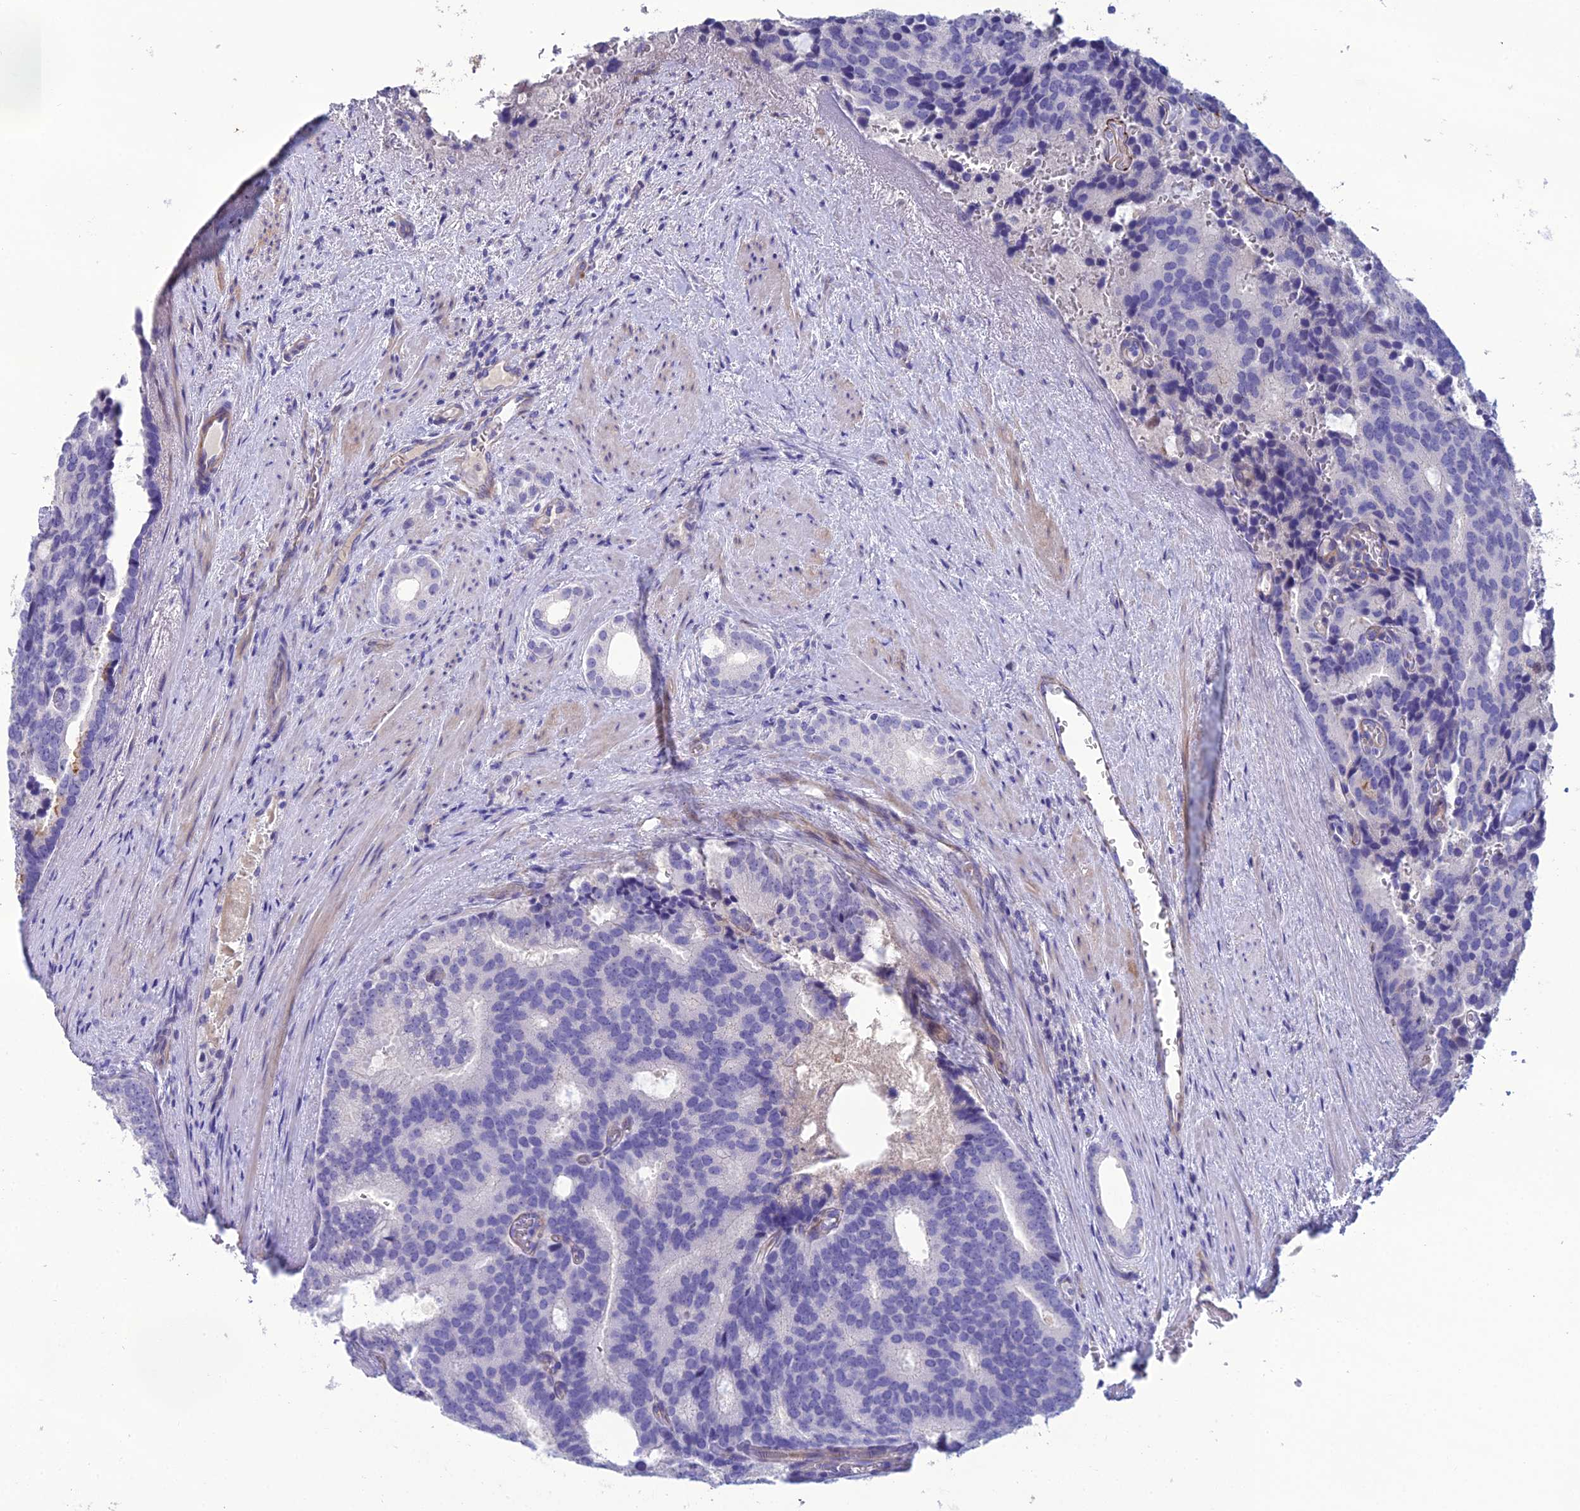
{"staining": {"intensity": "negative", "quantity": "none", "location": "none"}, "tissue": "prostate cancer", "cell_type": "Tumor cells", "image_type": "cancer", "snomed": [{"axis": "morphology", "description": "Adenocarcinoma, Low grade"}, {"axis": "topography", "description": "Prostate"}], "caption": "There is no significant staining in tumor cells of low-grade adenocarcinoma (prostate). (Stains: DAB (3,3'-diaminobenzidine) immunohistochemistry (IHC) with hematoxylin counter stain, Microscopy: brightfield microscopy at high magnification).", "gene": "OR56B1", "patient": {"sex": "male", "age": 71}}